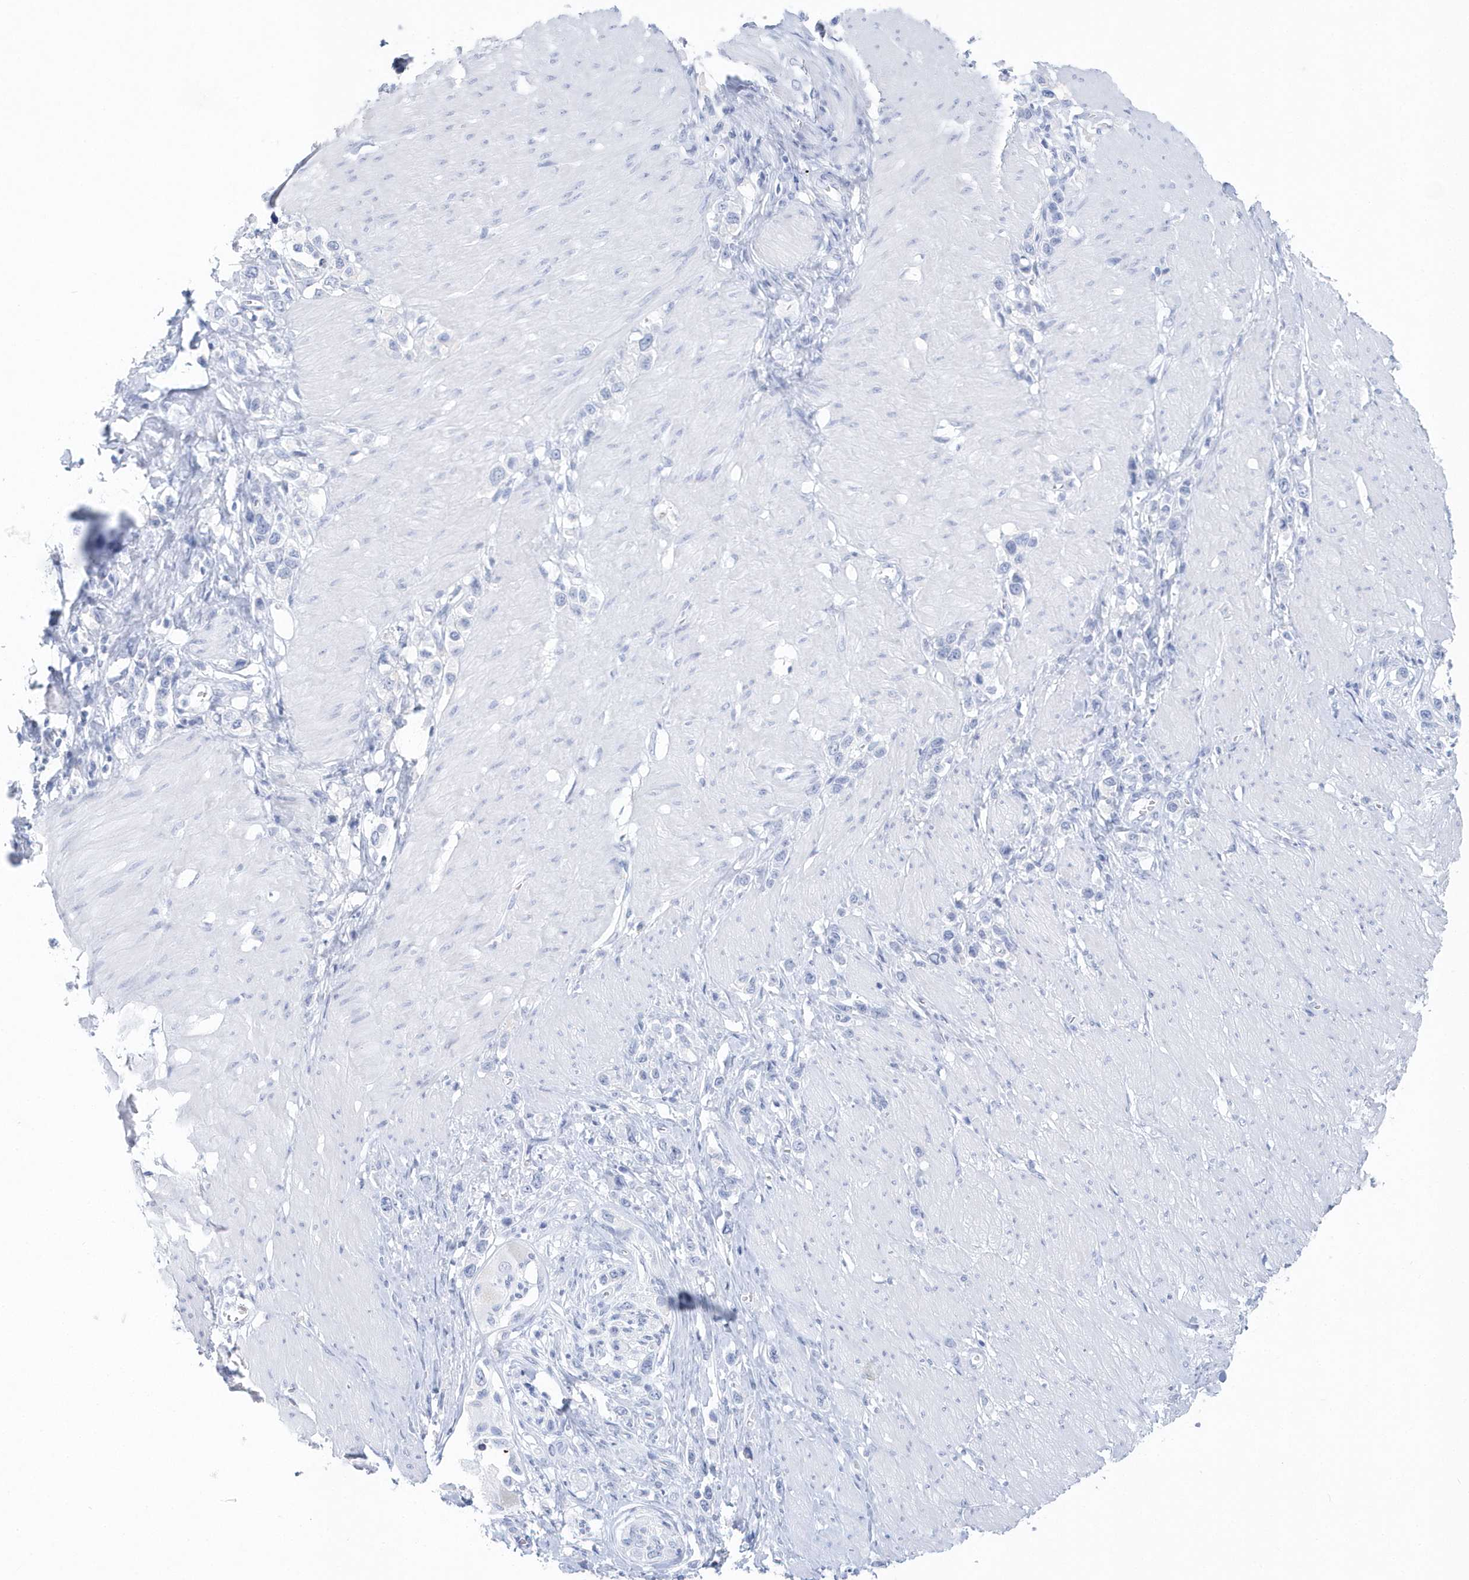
{"staining": {"intensity": "negative", "quantity": "none", "location": "none"}, "tissue": "stomach cancer", "cell_type": "Tumor cells", "image_type": "cancer", "snomed": [{"axis": "morphology", "description": "Normal tissue, NOS"}, {"axis": "morphology", "description": "Adenocarcinoma, NOS"}, {"axis": "topography", "description": "Stomach, upper"}, {"axis": "topography", "description": "Stomach"}], "caption": "Stomach cancer (adenocarcinoma) stained for a protein using IHC exhibits no staining tumor cells.", "gene": "PTPRO", "patient": {"sex": "female", "age": 65}}